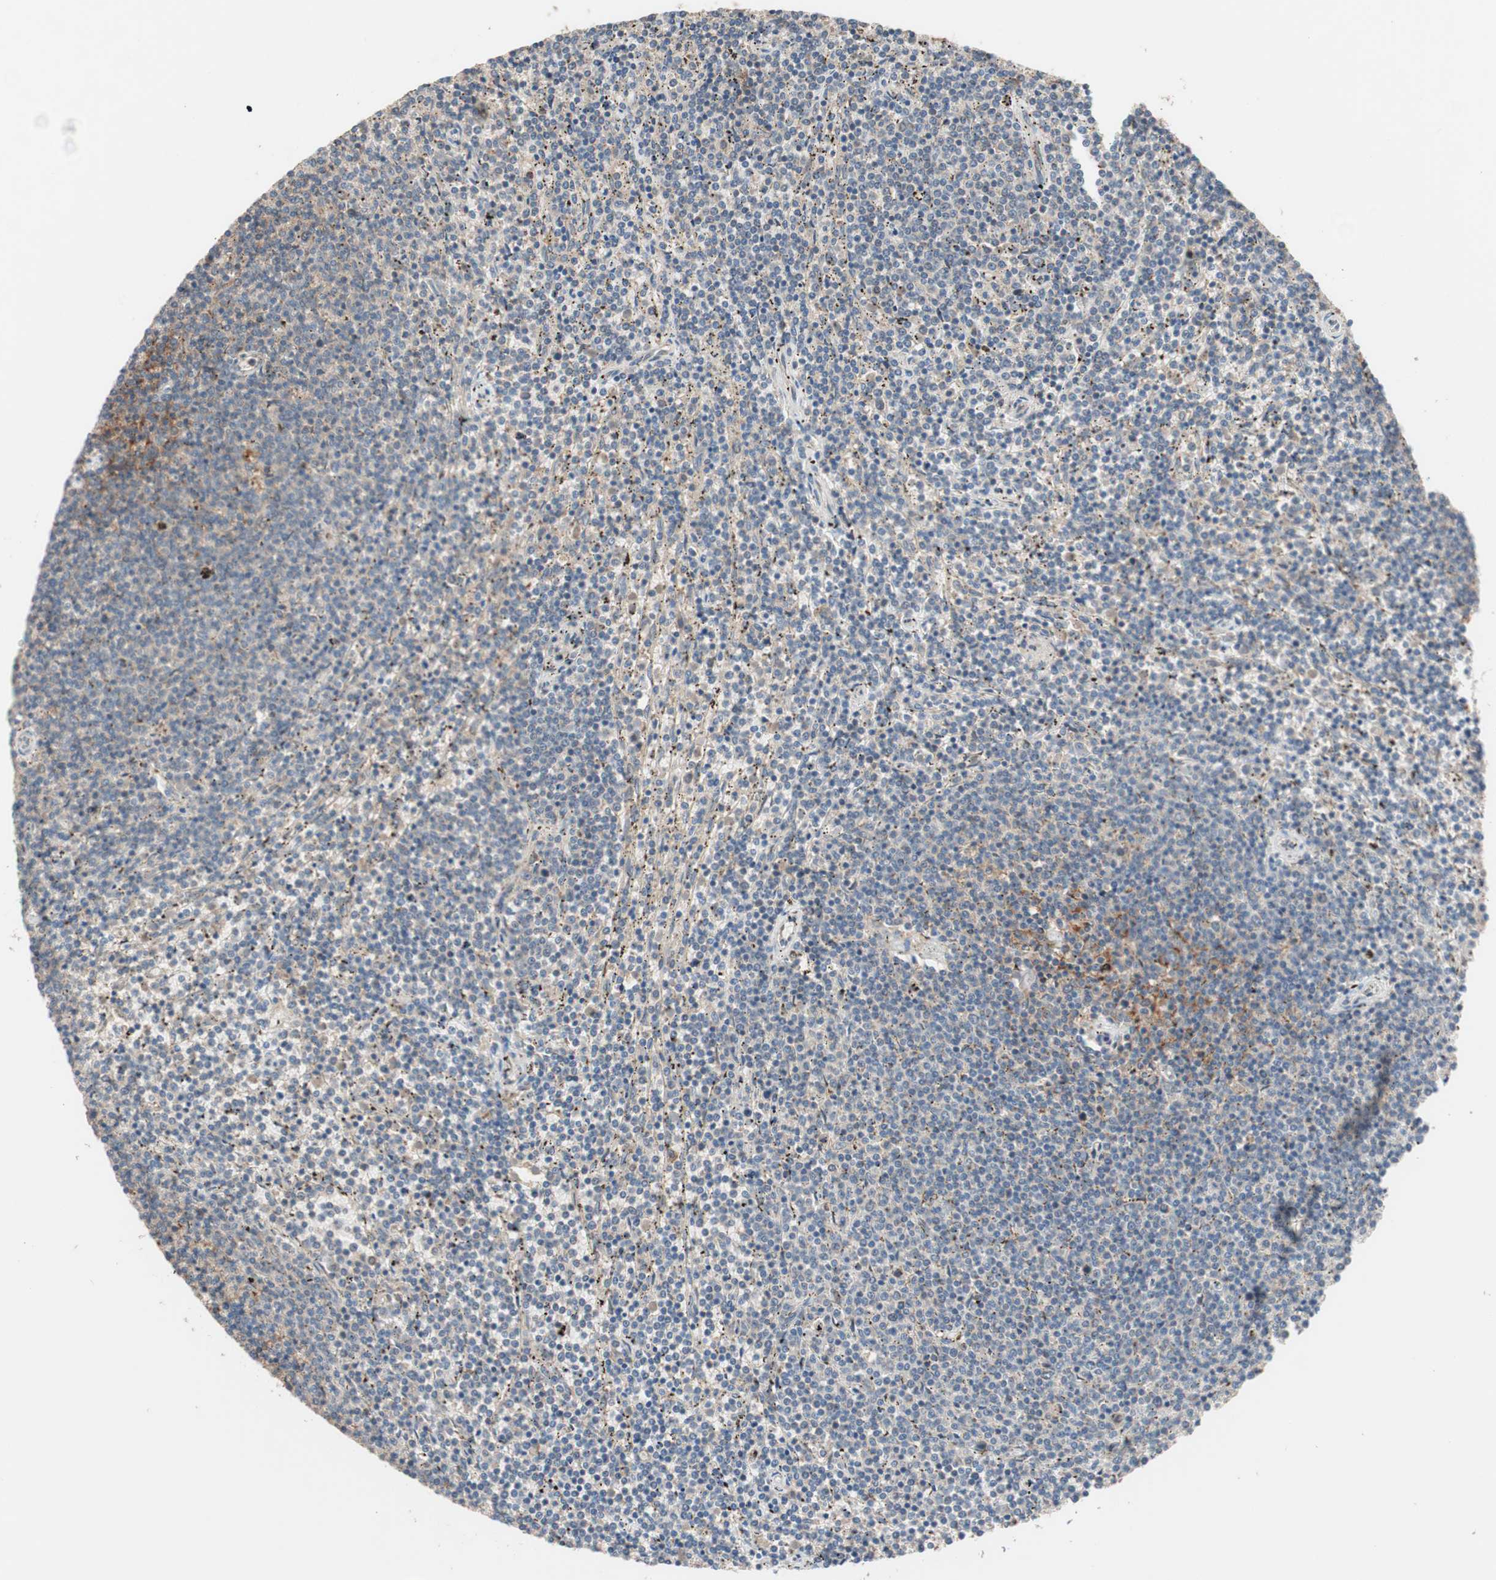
{"staining": {"intensity": "weak", "quantity": "25%-75%", "location": "cytoplasmic/membranous"}, "tissue": "lymphoma", "cell_type": "Tumor cells", "image_type": "cancer", "snomed": [{"axis": "morphology", "description": "Malignant lymphoma, non-Hodgkin's type, Low grade"}, {"axis": "topography", "description": "Spleen"}], "caption": "Human lymphoma stained with a brown dye exhibits weak cytoplasmic/membranous positive staining in approximately 25%-75% of tumor cells.", "gene": "SDC4", "patient": {"sex": "female", "age": 50}}